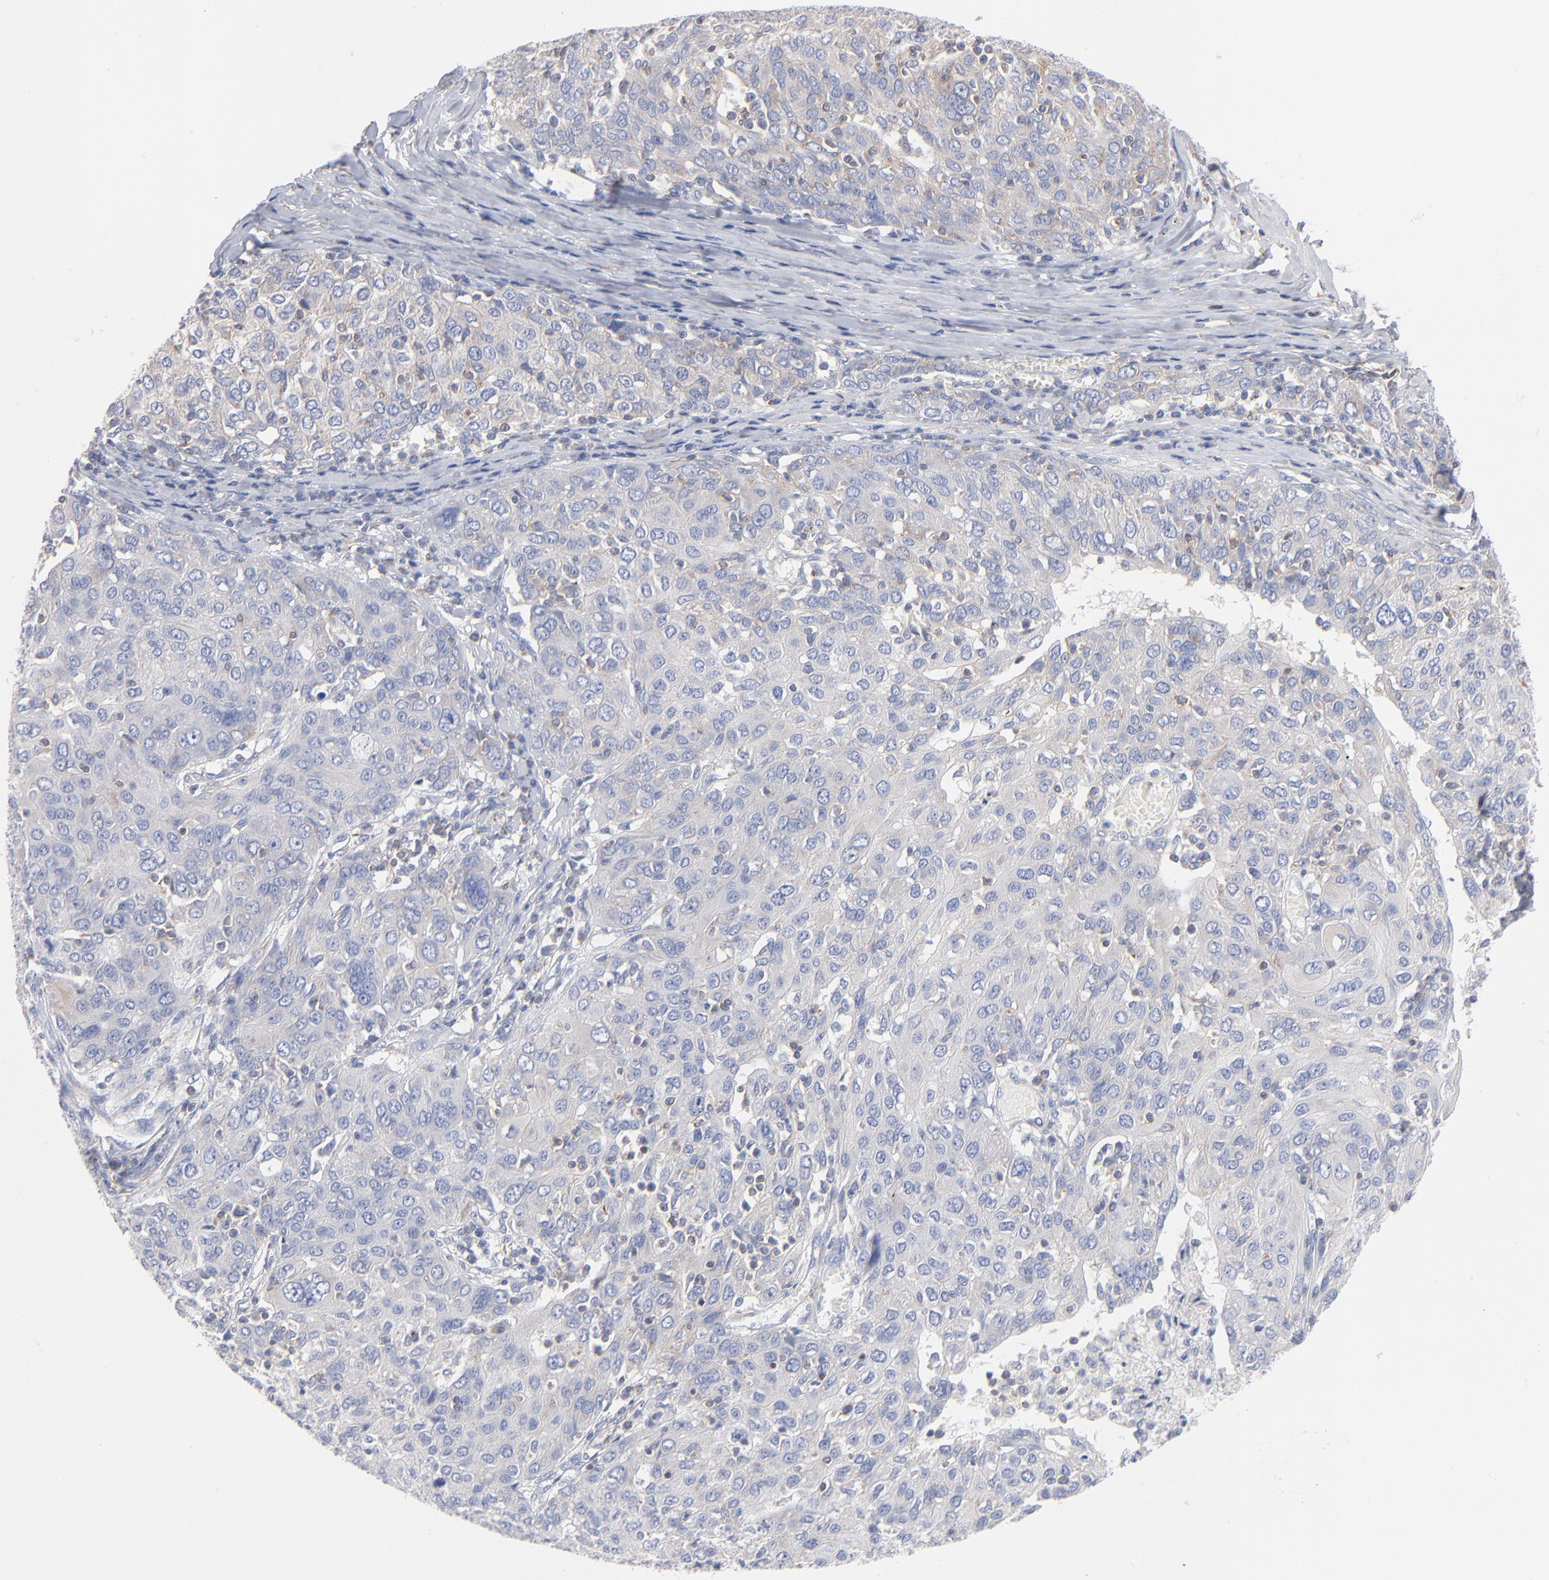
{"staining": {"intensity": "negative", "quantity": "none", "location": "none"}, "tissue": "ovarian cancer", "cell_type": "Tumor cells", "image_type": "cancer", "snomed": [{"axis": "morphology", "description": "Carcinoma, endometroid"}, {"axis": "topography", "description": "Ovary"}], "caption": "Immunohistochemistry (IHC) of endometroid carcinoma (ovarian) demonstrates no staining in tumor cells.", "gene": "SEPTIN6", "patient": {"sex": "female", "age": 50}}